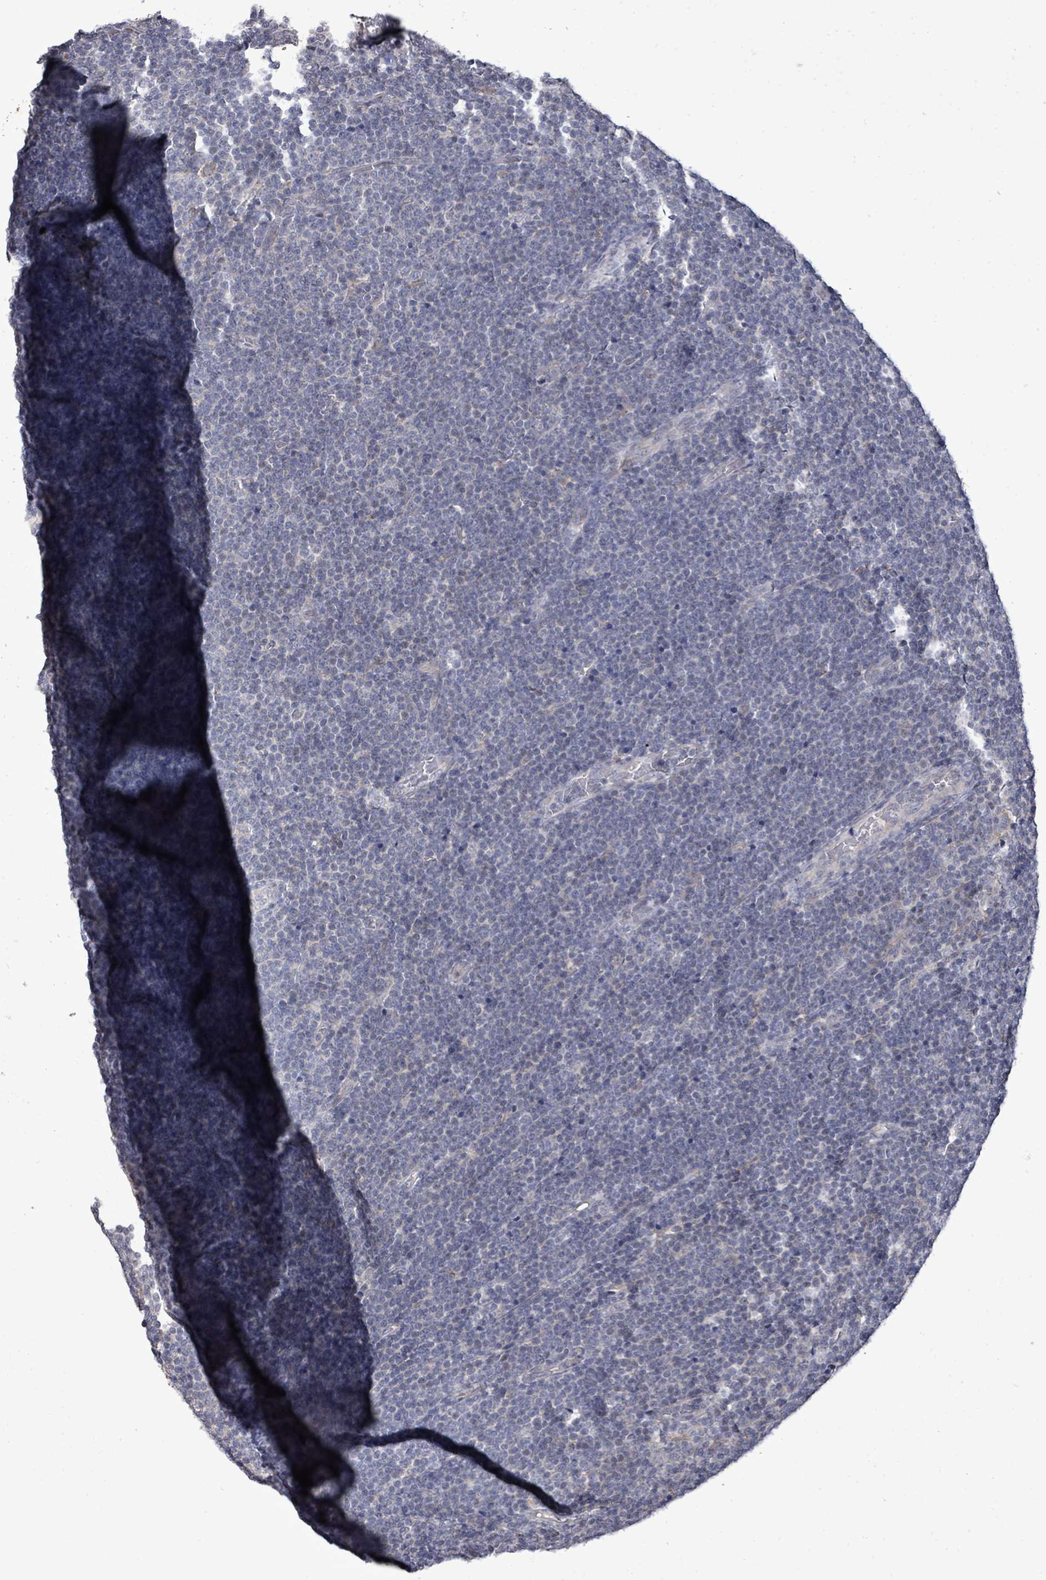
{"staining": {"intensity": "negative", "quantity": "none", "location": "none"}, "tissue": "lymphoma", "cell_type": "Tumor cells", "image_type": "cancer", "snomed": [{"axis": "morphology", "description": "Malignant lymphoma, non-Hodgkin's type, Low grade"}, {"axis": "topography", "description": "Lymph node"}], "caption": "An immunohistochemistry image of malignant lymphoma, non-Hodgkin's type (low-grade) is shown. There is no staining in tumor cells of malignant lymphoma, non-Hodgkin's type (low-grade).", "gene": "POMGNT2", "patient": {"sex": "male", "age": 48}}